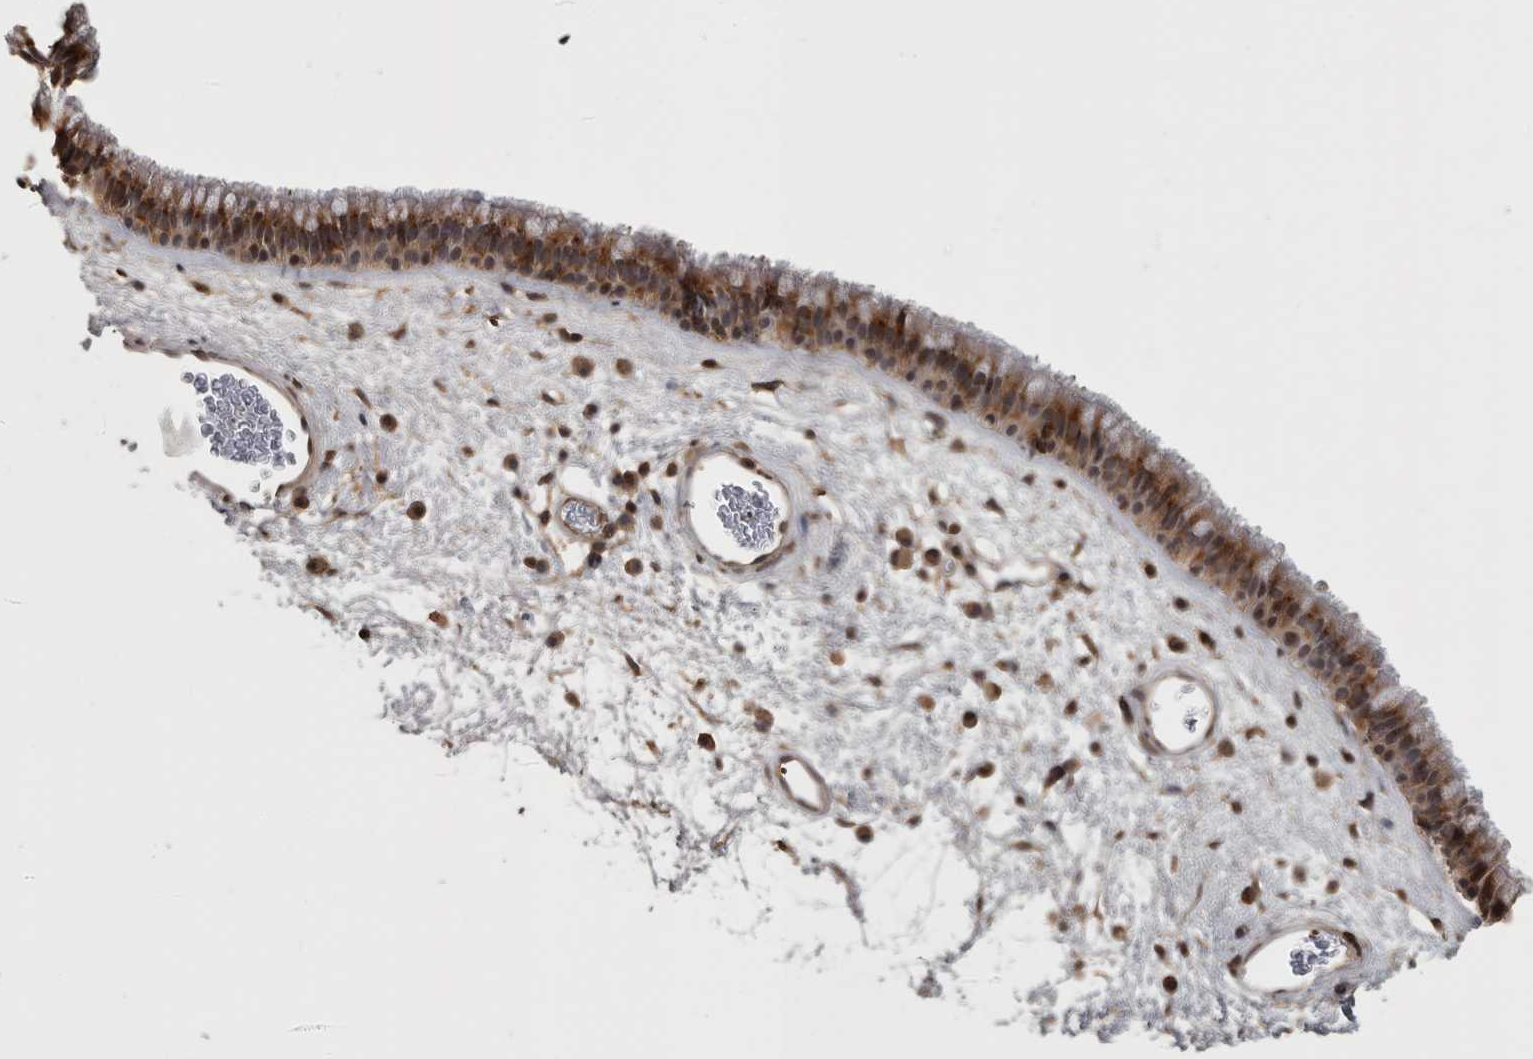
{"staining": {"intensity": "moderate", "quantity": ">75%", "location": "cytoplasmic/membranous"}, "tissue": "nasopharynx", "cell_type": "Respiratory epithelial cells", "image_type": "normal", "snomed": [{"axis": "morphology", "description": "Normal tissue, NOS"}, {"axis": "morphology", "description": "Inflammation, NOS"}, {"axis": "topography", "description": "Nasopharynx"}], "caption": "High-power microscopy captured an immunohistochemistry photomicrograph of unremarkable nasopharynx, revealing moderate cytoplasmic/membranous positivity in approximately >75% of respiratory epithelial cells.", "gene": "ATXN2", "patient": {"sex": "male", "age": 48}}